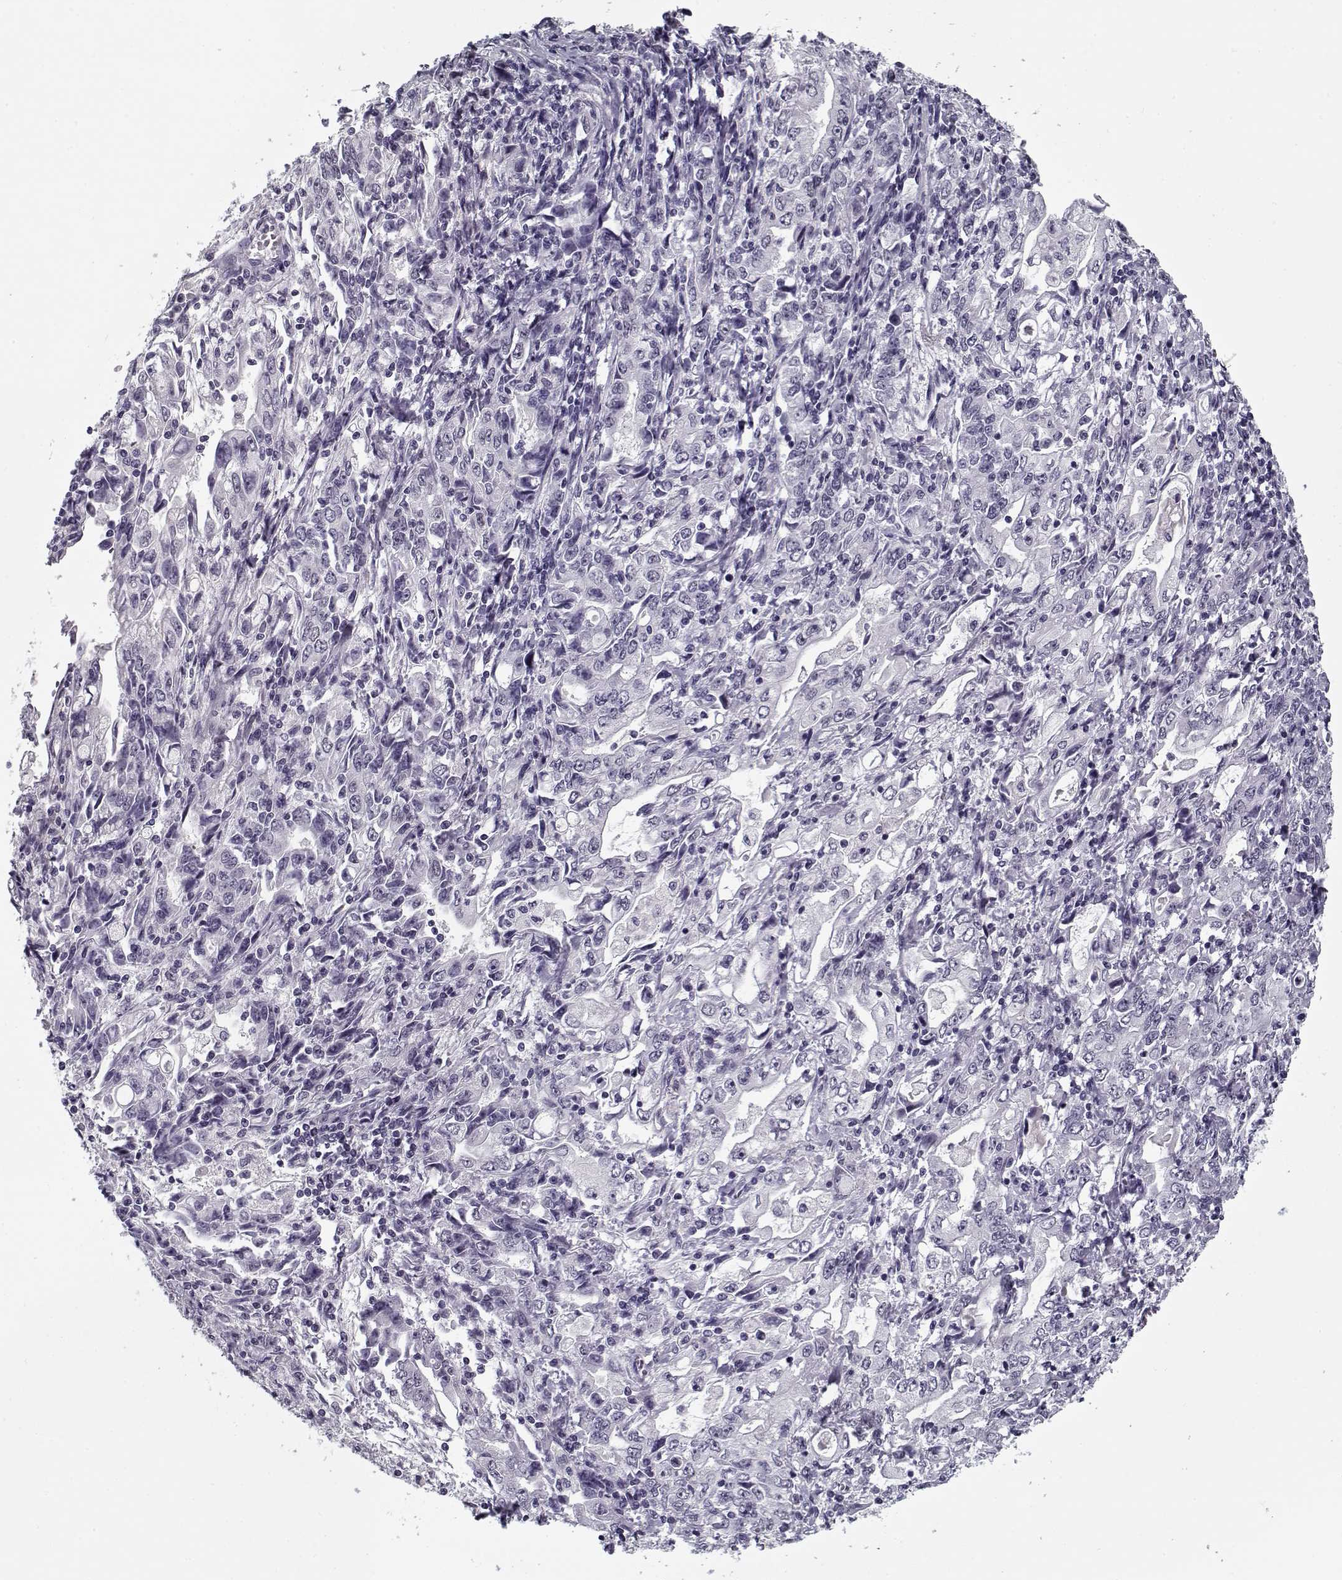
{"staining": {"intensity": "negative", "quantity": "none", "location": "none"}, "tissue": "stomach cancer", "cell_type": "Tumor cells", "image_type": "cancer", "snomed": [{"axis": "morphology", "description": "Adenocarcinoma, NOS"}, {"axis": "topography", "description": "Stomach, lower"}], "caption": "IHC image of stomach adenocarcinoma stained for a protein (brown), which reveals no staining in tumor cells. (DAB immunohistochemistry (IHC), high magnification).", "gene": "RNF32", "patient": {"sex": "female", "age": 72}}